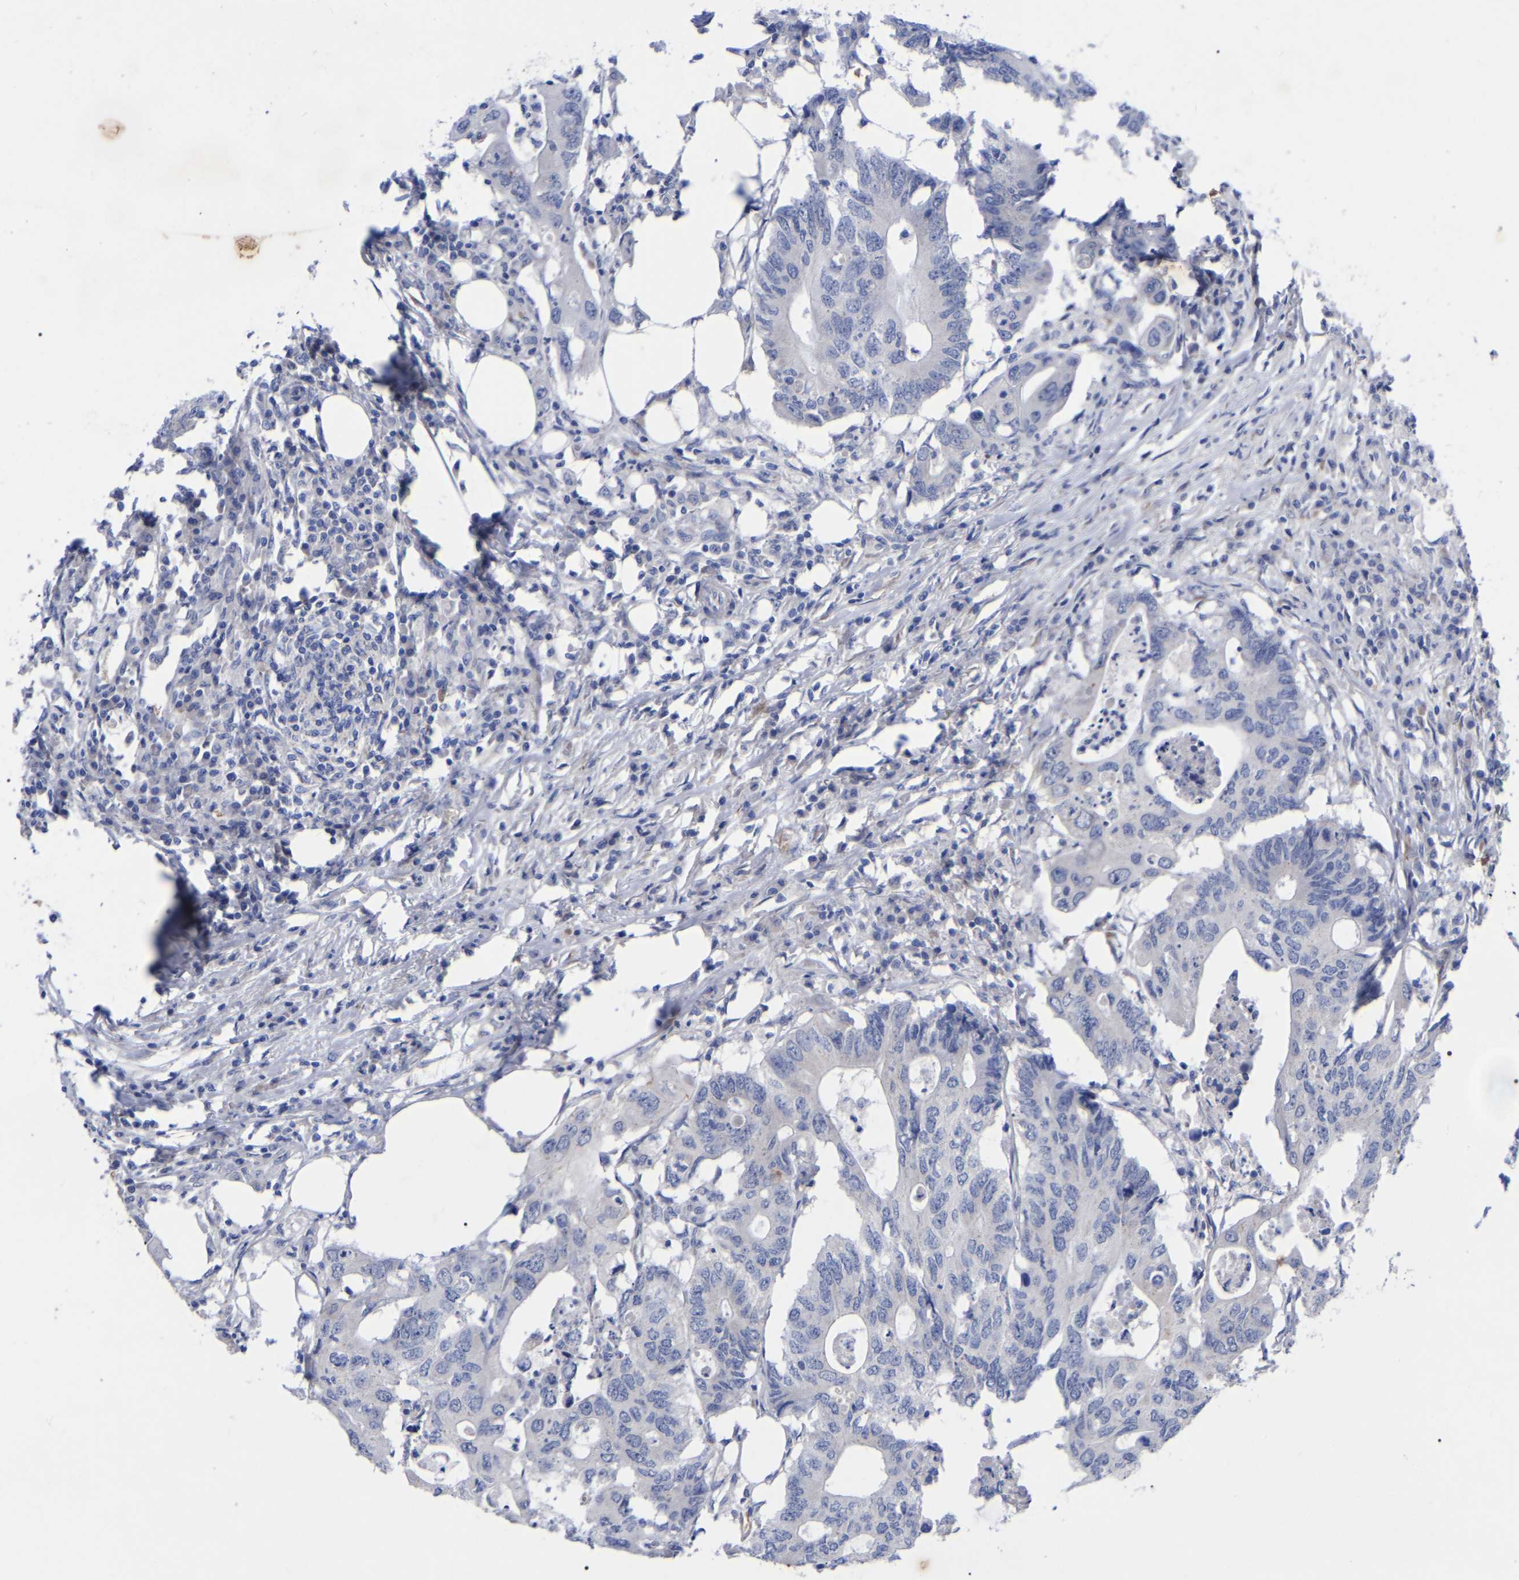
{"staining": {"intensity": "negative", "quantity": "none", "location": "none"}, "tissue": "colorectal cancer", "cell_type": "Tumor cells", "image_type": "cancer", "snomed": [{"axis": "morphology", "description": "Adenocarcinoma, NOS"}, {"axis": "topography", "description": "Colon"}], "caption": "A high-resolution histopathology image shows immunohistochemistry (IHC) staining of adenocarcinoma (colorectal), which exhibits no significant staining in tumor cells. (DAB immunohistochemistry (IHC) with hematoxylin counter stain).", "gene": "GDF3", "patient": {"sex": "male", "age": 71}}